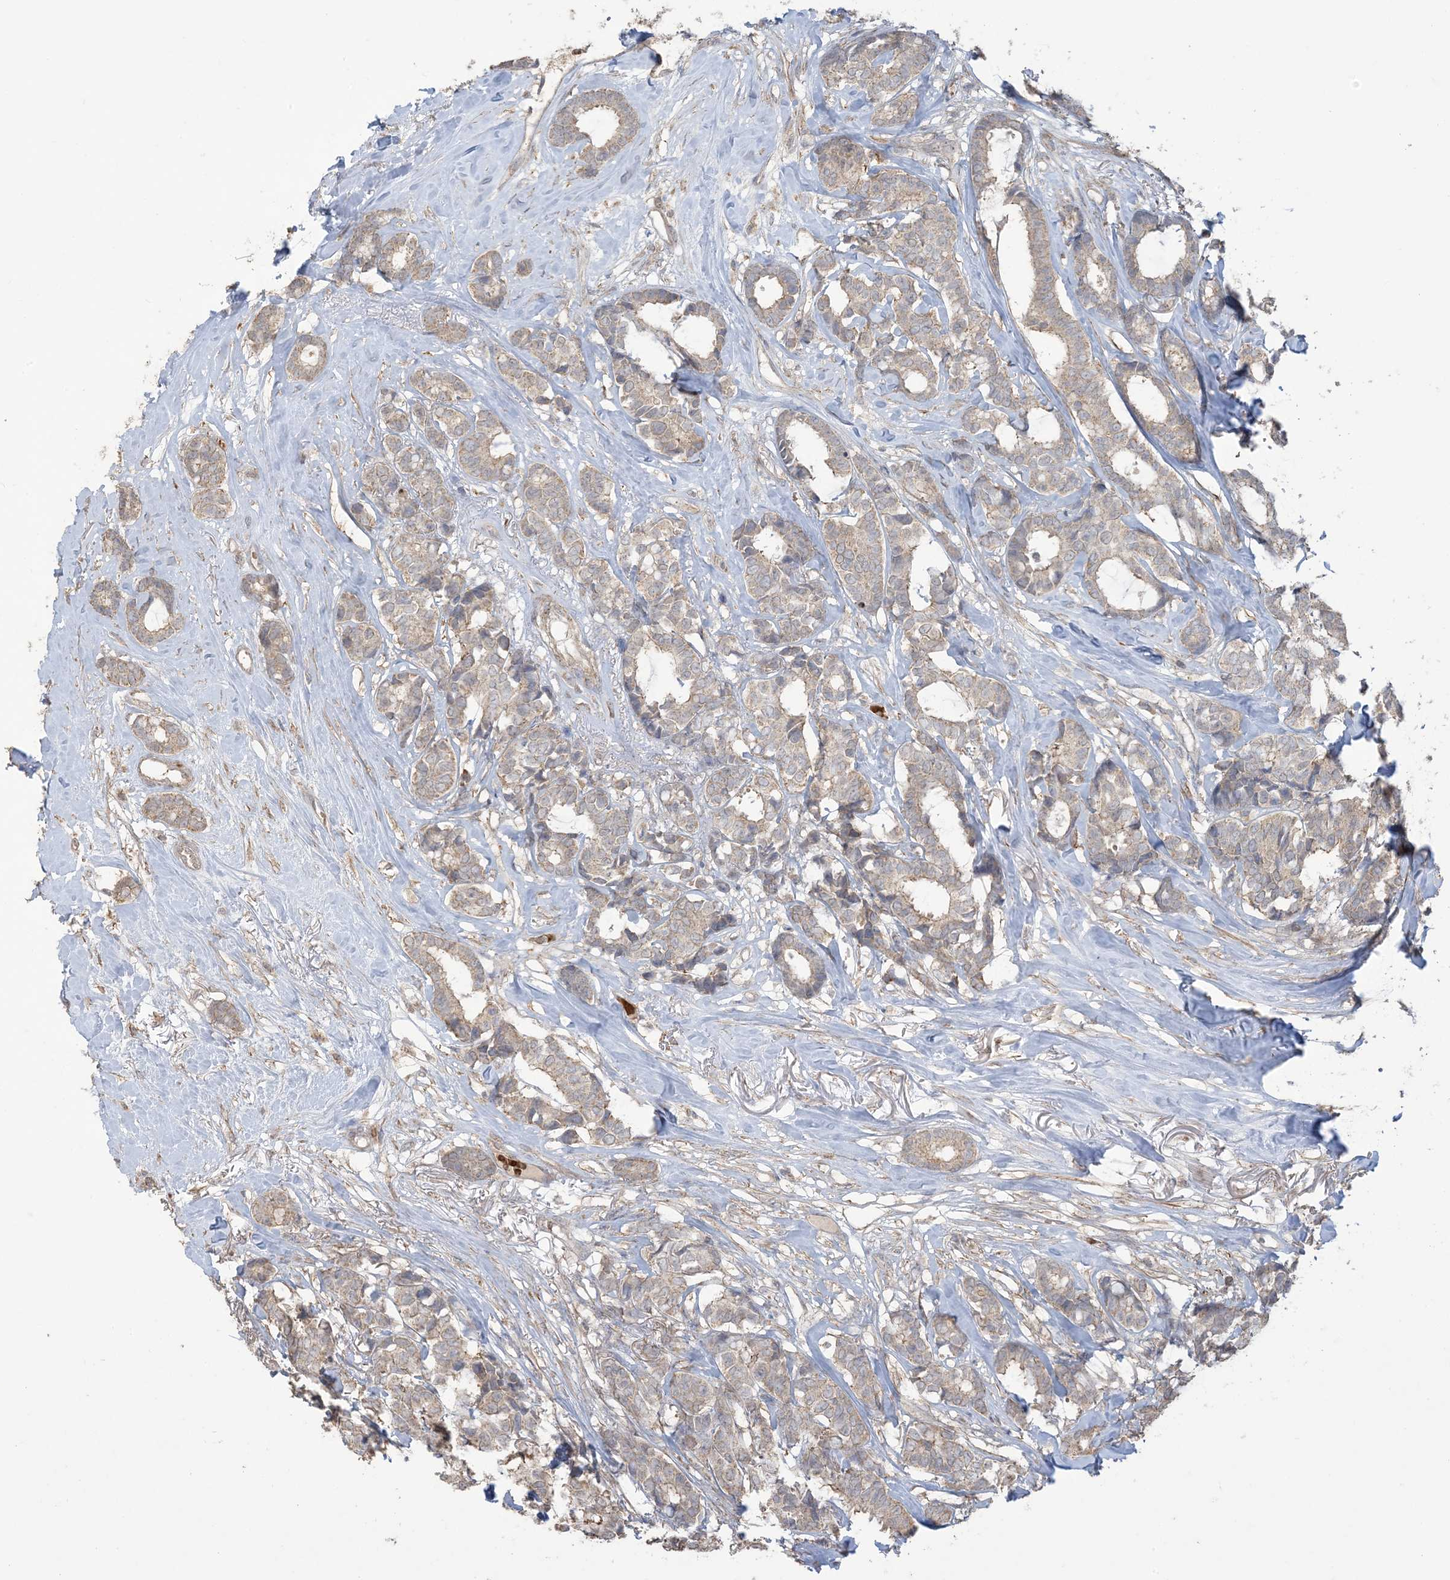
{"staining": {"intensity": "weak", "quantity": "<25%", "location": "cytoplasmic/membranous,nuclear"}, "tissue": "breast cancer", "cell_type": "Tumor cells", "image_type": "cancer", "snomed": [{"axis": "morphology", "description": "Duct carcinoma"}, {"axis": "topography", "description": "Breast"}], "caption": "There is no significant positivity in tumor cells of intraductal carcinoma (breast).", "gene": "KLHL18", "patient": {"sex": "female", "age": 87}}